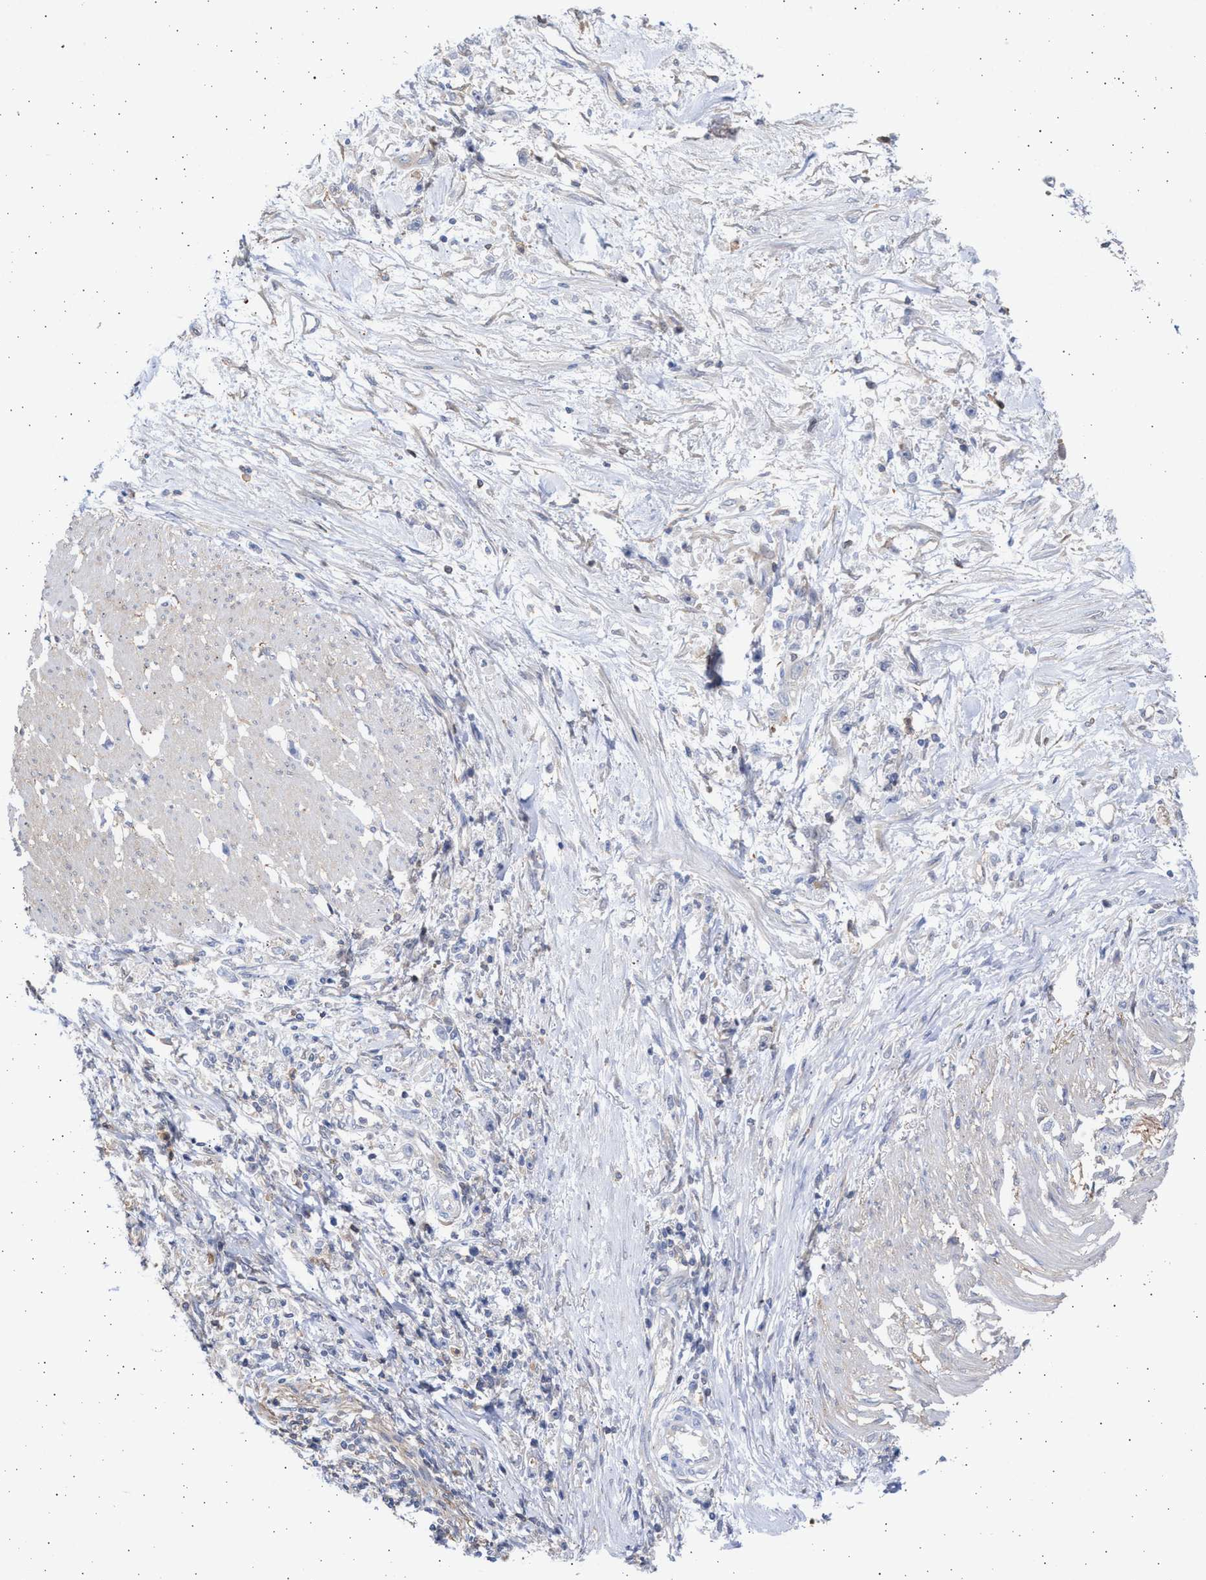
{"staining": {"intensity": "negative", "quantity": "none", "location": "none"}, "tissue": "stomach cancer", "cell_type": "Tumor cells", "image_type": "cancer", "snomed": [{"axis": "morphology", "description": "Adenocarcinoma, NOS"}, {"axis": "topography", "description": "Stomach"}], "caption": "Stomach adenocarcinoma was stained to show a protein in brown. There is no significant positivity in tumor cells. (DAB immunohistochemistry (IHC) with hematoxylin counter stain).", "gene": "ALDOC", "patient": {"sex": "female", "age": 59}}